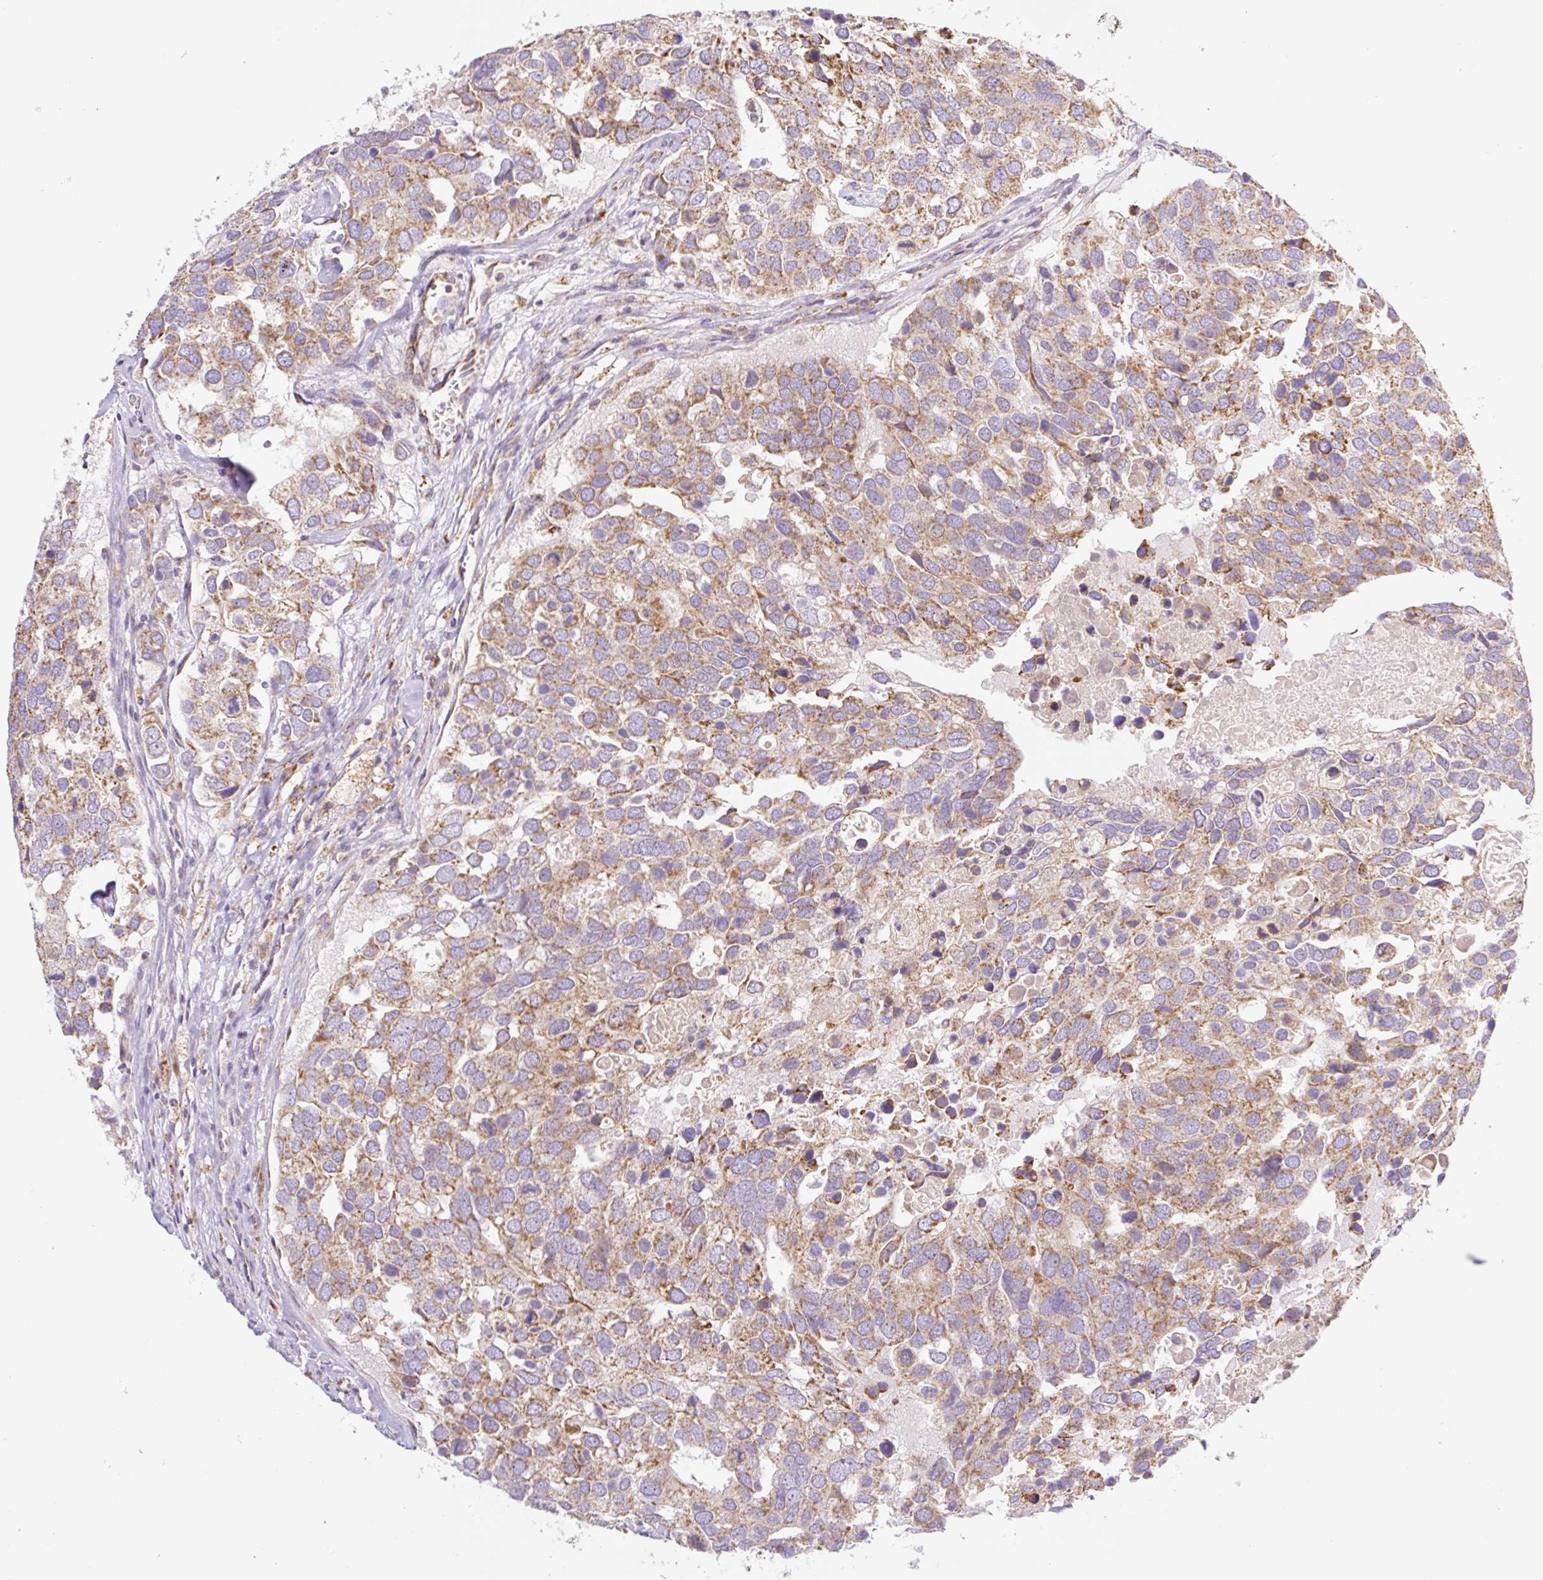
{"staining": {"intensity": "moderate", "quantity": ">75%", "location": "cytoplasmic/membranous"}, "tissue": "breast cancer", "cell_type": "Tumor cells", "image_type": "cancer", "snomed": [{"axis": "morphology", "description": "Duct carcinoma"}, {"axis": "topography", "description": "Breast"}], "caption": "Immunohistochemical staining of human breast cancer shows medium levels of moderate cytoplasmic/membranous protein expression in approximately >75% of tumor cells.", "gene": "GOSR2", "patient": {"sex": "female", "age": 83}}